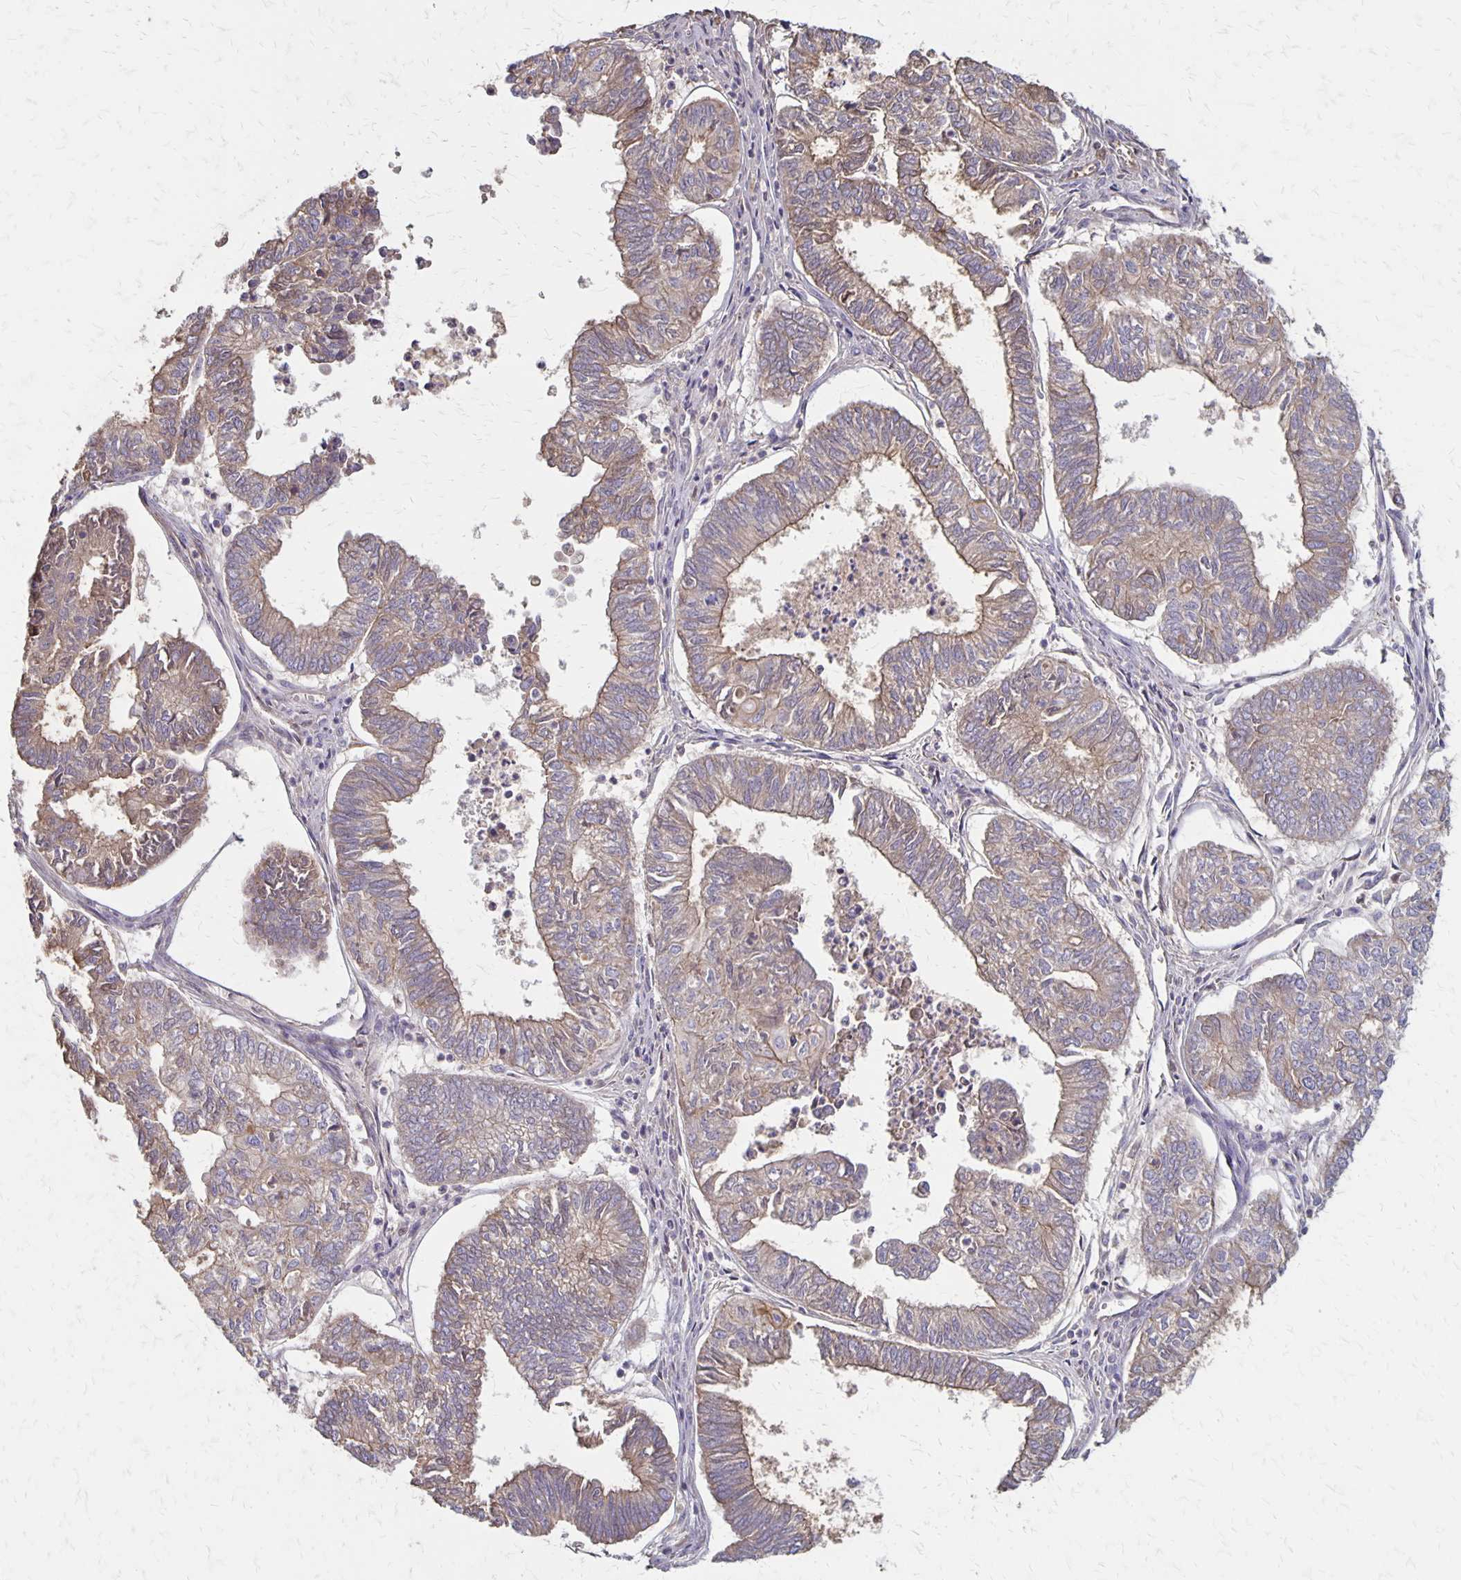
{"staining": {"intensity": "moderate", "quantity": "25%-75%", "location": "cytoplasmic/membranous"}, "tissue": "ovarian cancer", "cell_type": "Tumor cells", "image_type": "cancer", "snomed": [{"axis": "morphology", "description": "Carcinoma, endometroid"}, {"axis": "topography", "description": "Ovary"}], "caption": "Endometroid carcinoma (ovarian) stained with immunohistochemistry displays moderate cytoplasmic/membranous positivity in approximately 25%-75% of tumor cells. Immunohistochemistry stains the protein in brown and the nuclei are stained blue.", "gene": "PROM2", "patient": {"sex": "female", "age": 64}}